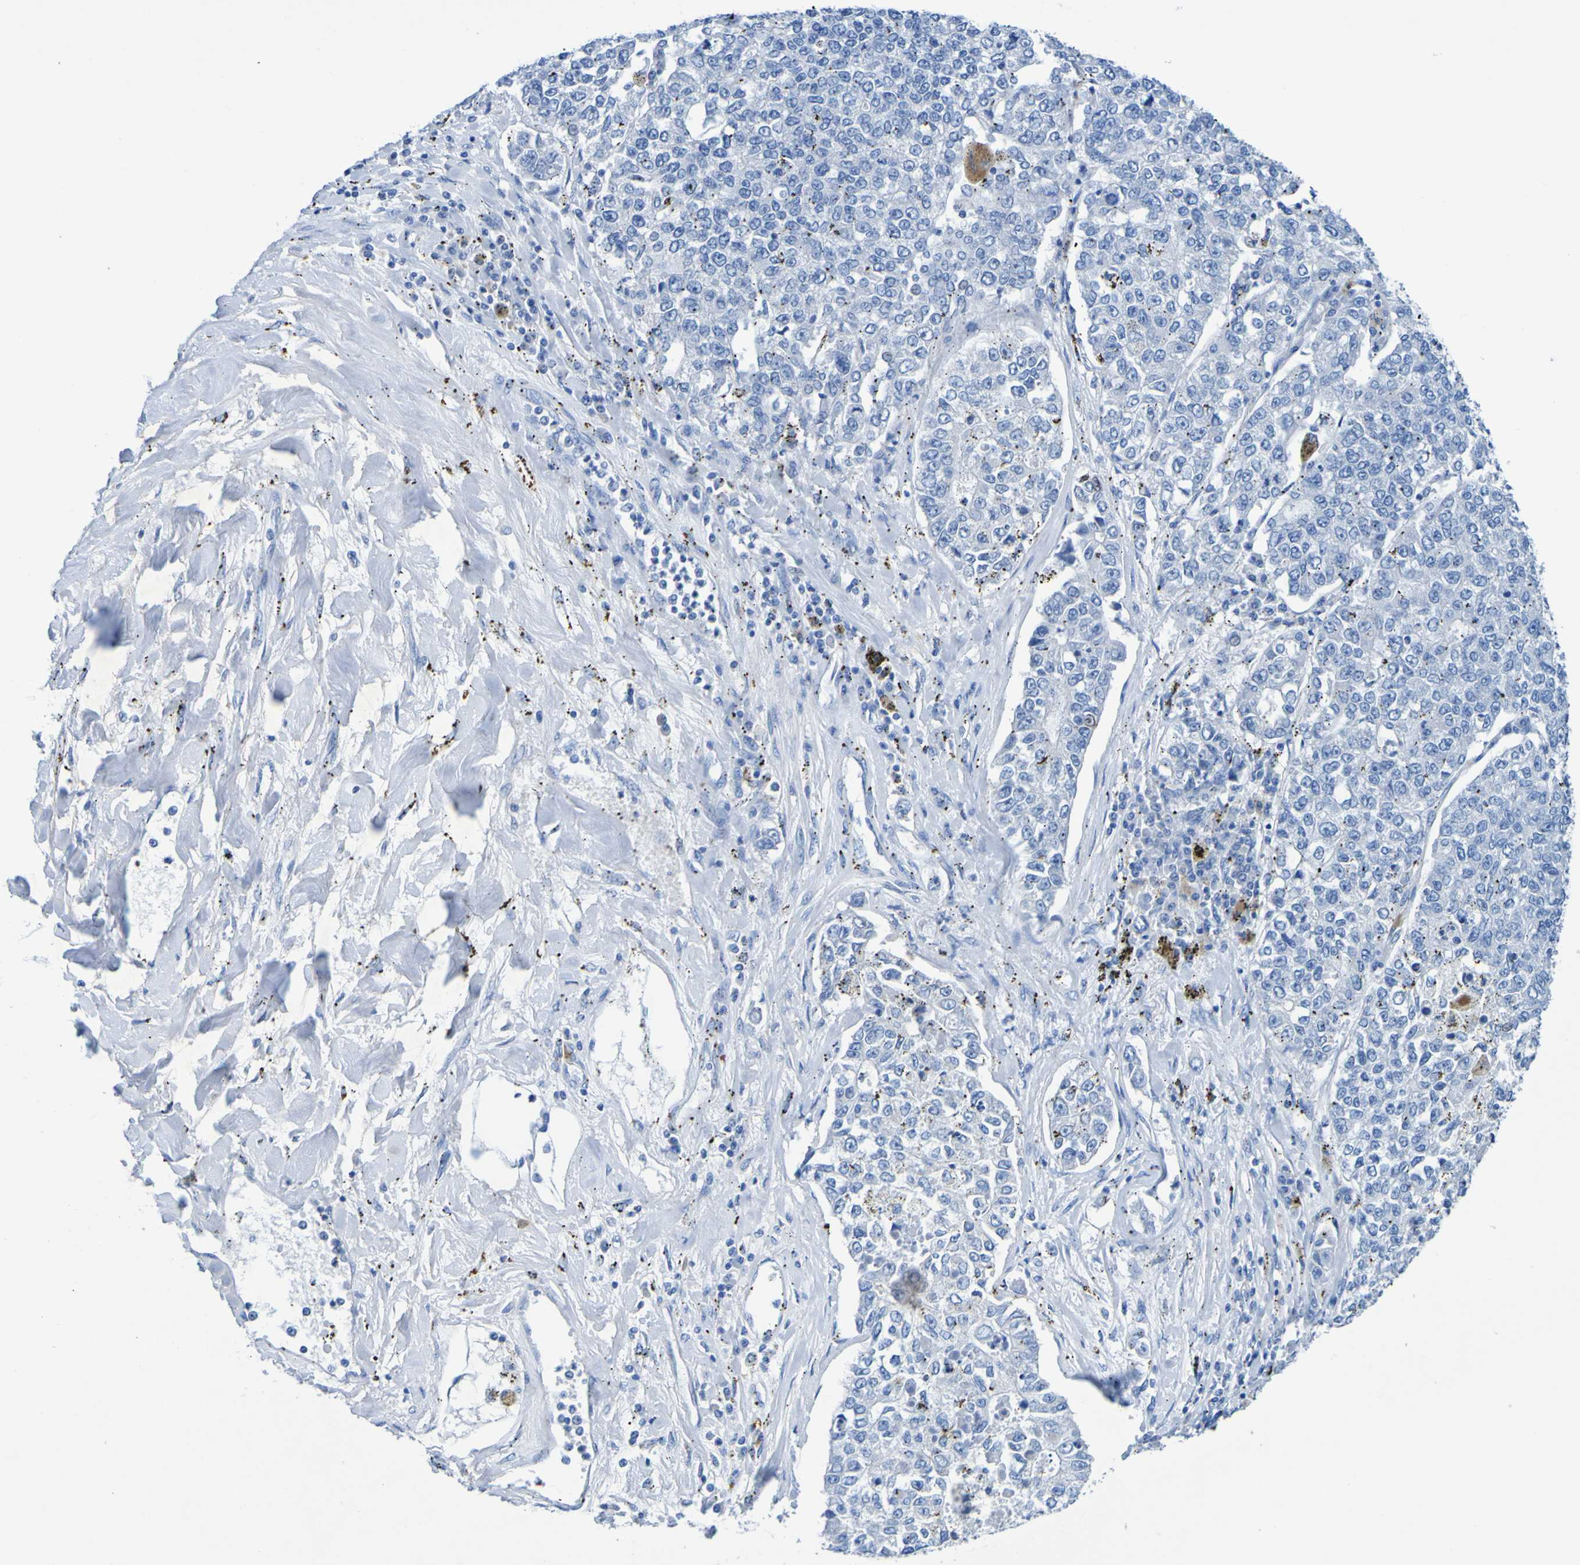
{"staining": {"intensity": "negative", "quantity": "none", "location": "none"}, "tissue": "lung cancer", "cell_type": "Tumor cells", "image_type": "cancer", "snomed": [{"axis": "morphology", "description": "Adenocarcinoma, NOS"}, {"axis": "topography", "description": "Lung"}], "caption": "The image shows no significant staining in tumor cells of adenocarcinoma (lung).", "gene": "DPEP1", "patient": {"sex": "male", "age": 49}}